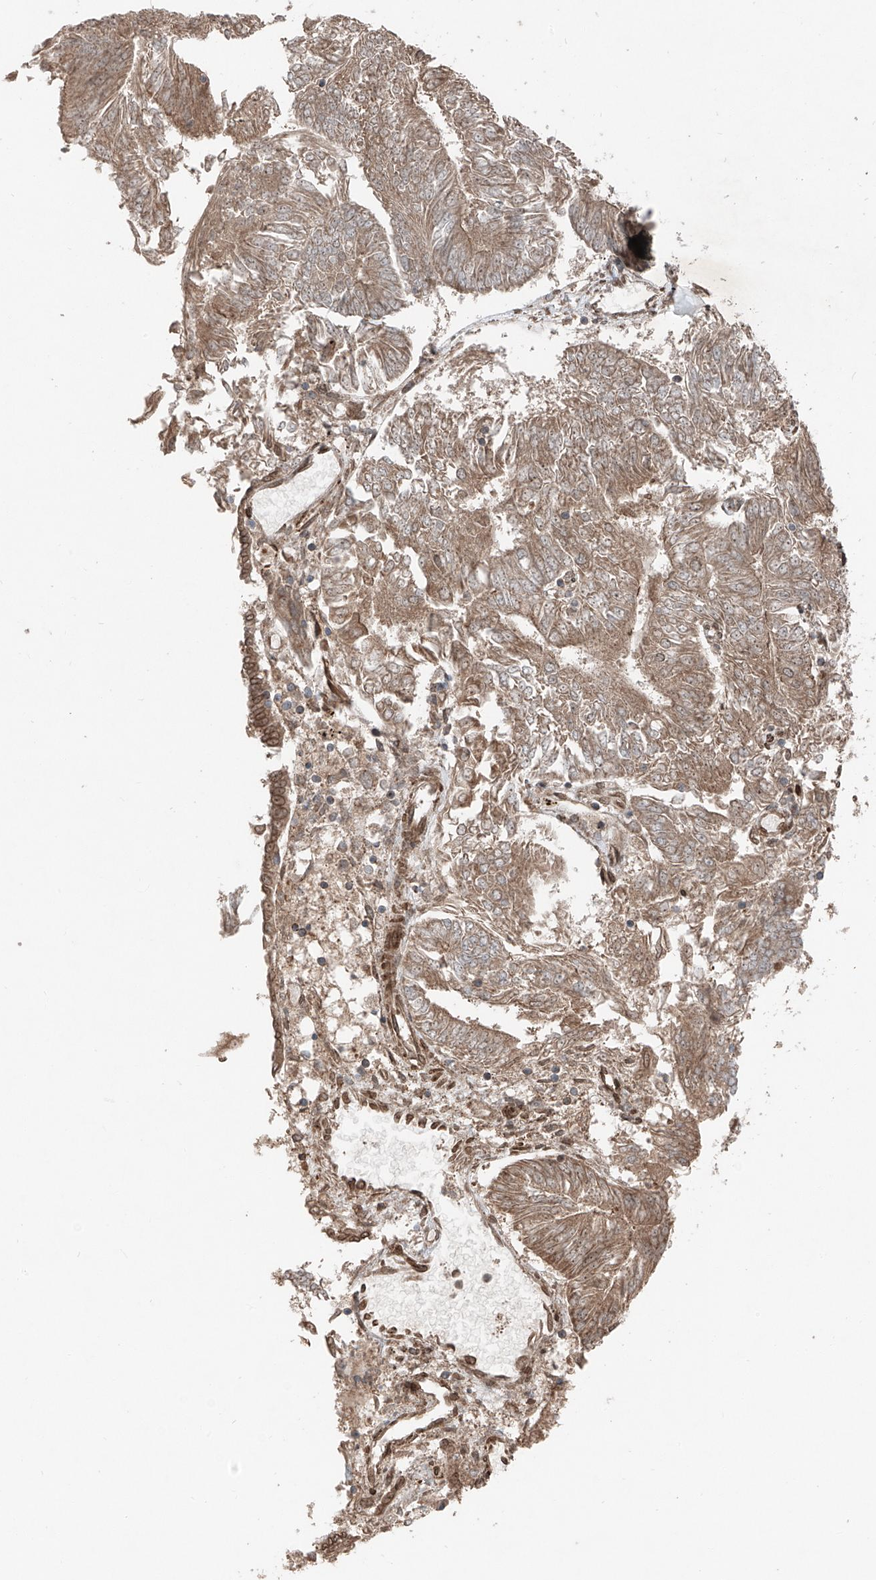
{"staining": {"intensity": "moderate", "quantity": ">75%", "location": "cytoplasmic/membranous"}, "tissue": "endometrial cancer", "cell_type": "Tumor cells", "image_type": "cancer", "snomed": [{"axis": "morphology", "description": "Adenocarcinoma, NOS"}, {"axis": "topography", "description": "Endometrium"}], "caption": "The immunohistochemical stain highlights moderate cytoplasmic/membranous positivity in tumor cells of adenocarcinoma (endometrial) tissue. (brown staining indicates protein expression, while blue staining denotes nuclei).", "gene": "CEP162", "patient": {"sex": "female", "age": 58}}